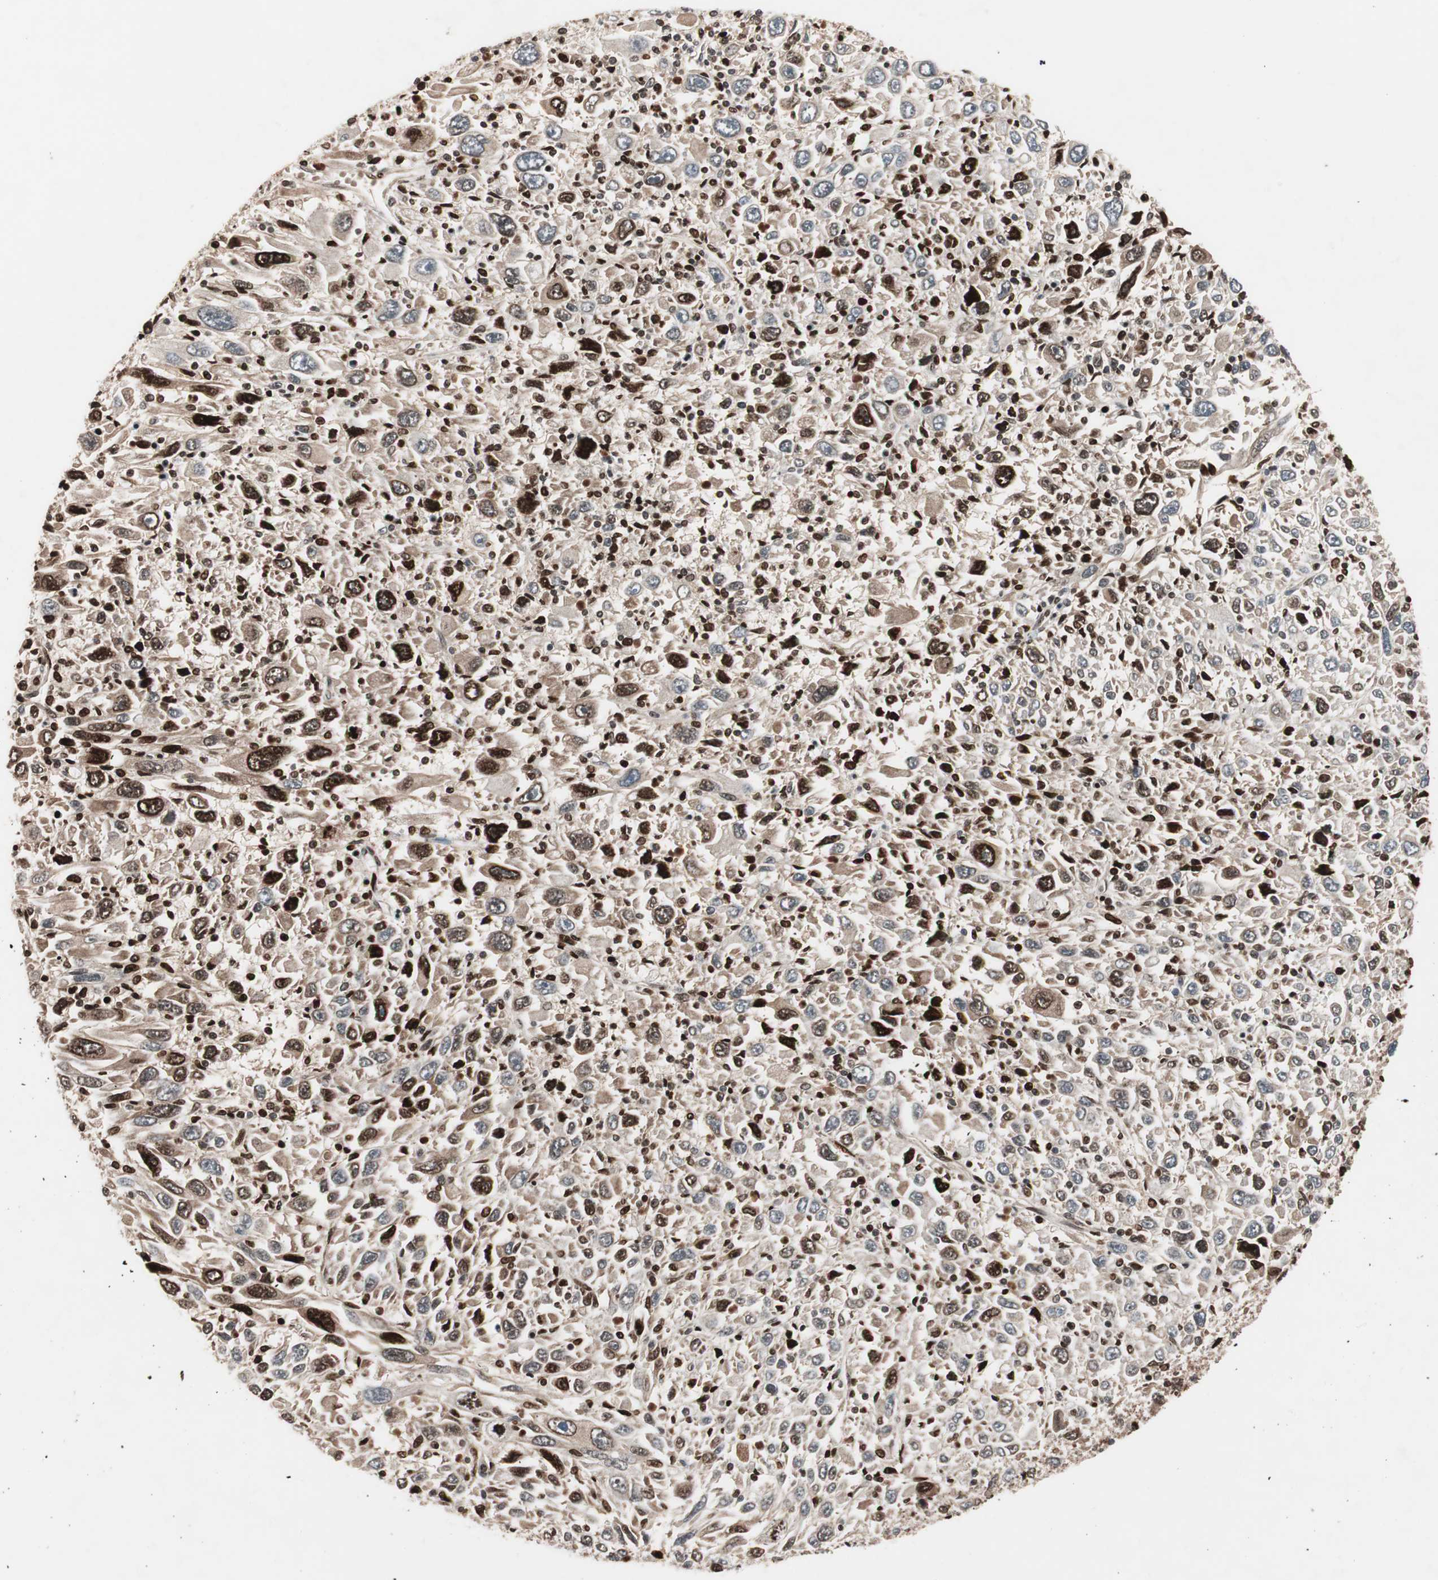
{"staining": {"intensity": "strong", "quantity": "25%-75%", "location": "cytoplasmic/membranous,nuclear"}, "tissue": "melanoma", "cell_type": "Tumor cells", "image_type": "cancer", "snomed": [{"axis": "morphology", "description": "Malignant melanoma, Metastatic site"}, {"axis": "topography", "description": "Skin"}], "caption": "Immunohistochemical staining of malignant melanoma (metastatic site) displays strong cytoplasmic/membranous and nuclear protein staining in approximately 25%-75% of tumor cells. (IHC, brightfield microscopy, high magnification).", "gene": "NF2", "patient": {"sex": "female", "age": 56}}